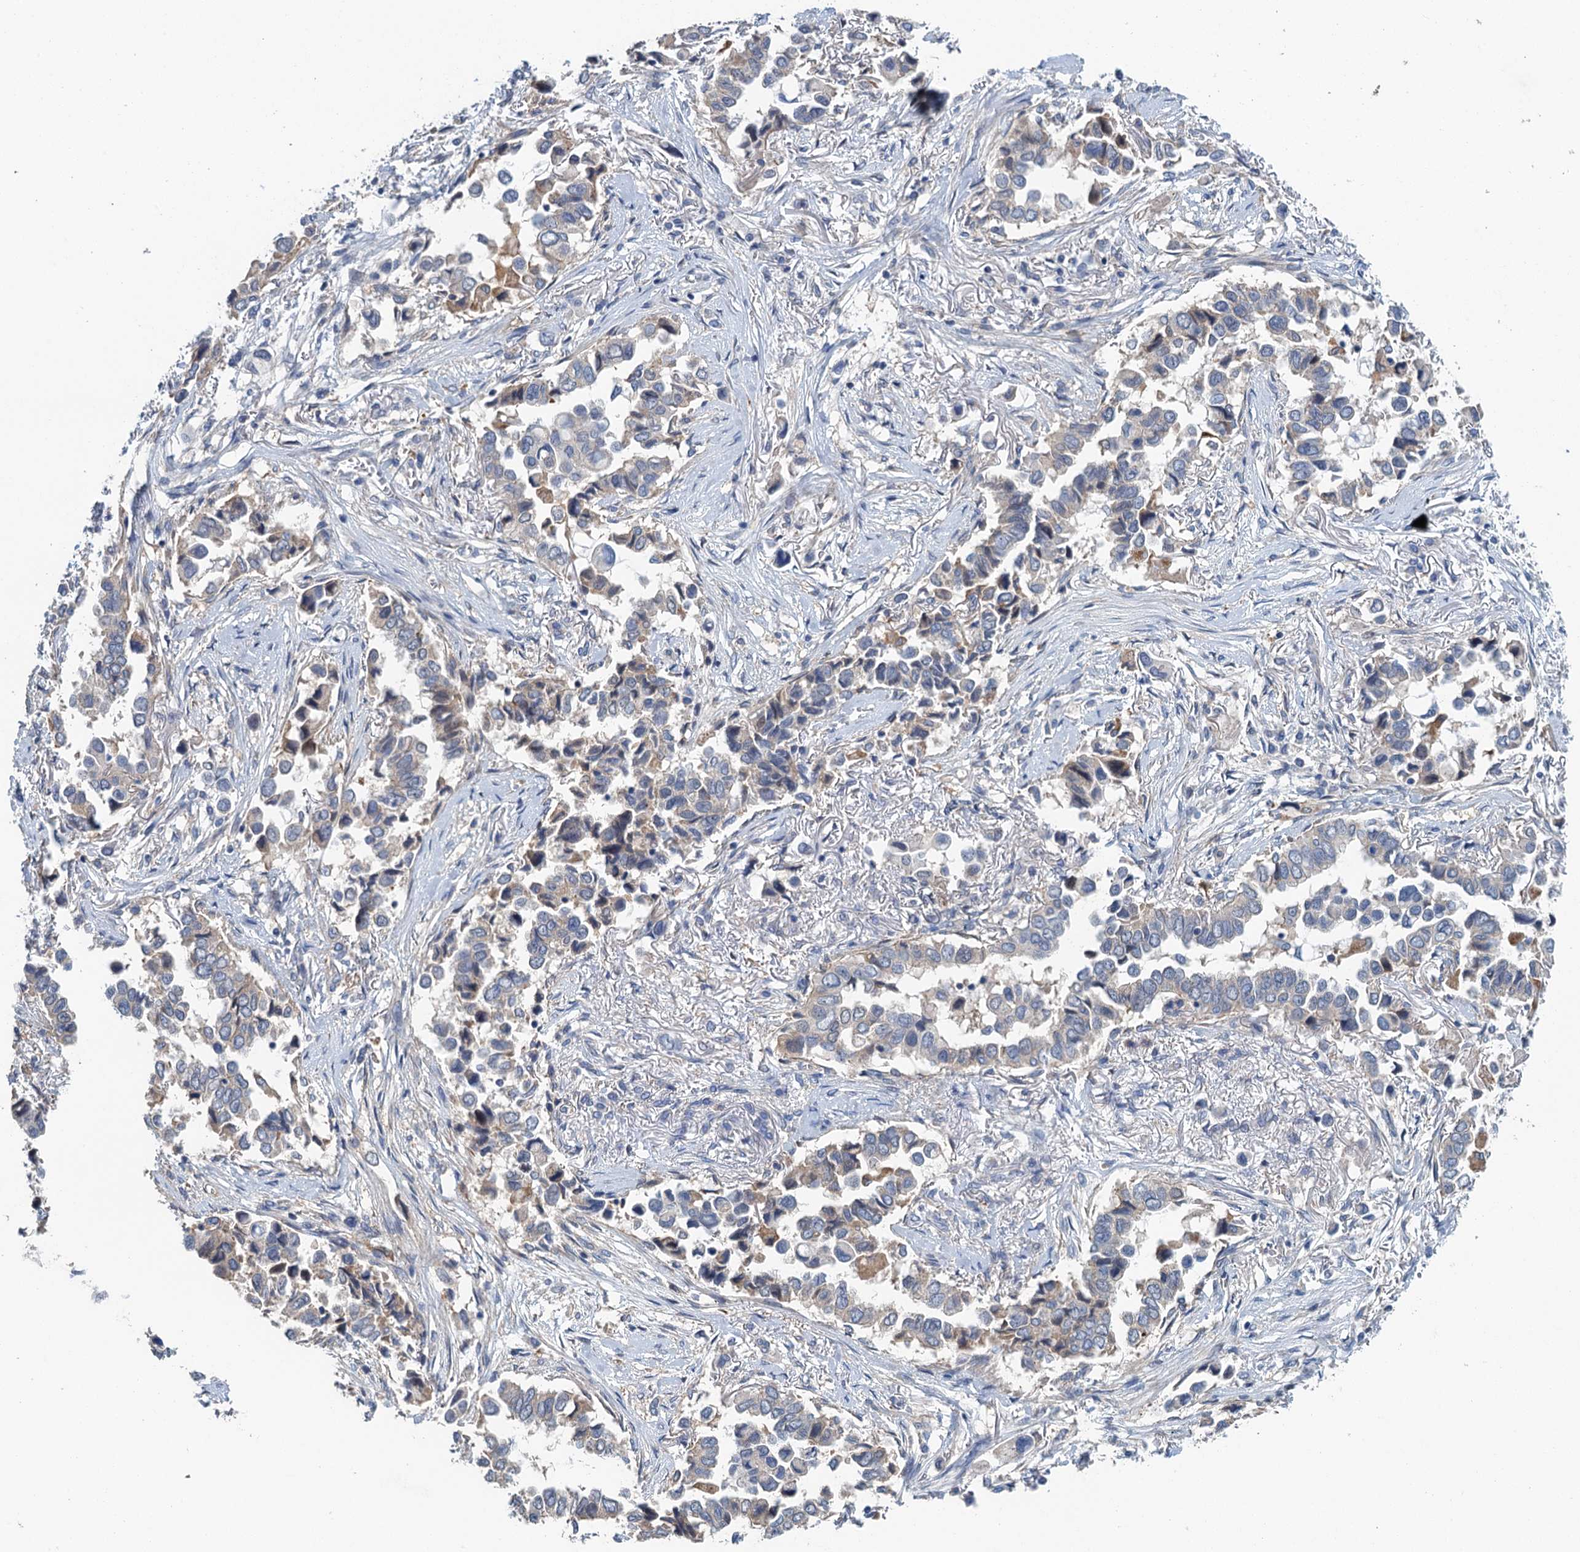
{"staining": {"intensity": "negative", "quantity": "none", "location": "none"}, "tissue": "lung cancer", "cell_type": "Tumor cells", "image_type": "cancer", "snomed": [{"axis": "morphology", "description": "Adenocarcinoma, NOS"}, {"axis": "topography", "description": "Lung"}], "caption": "Immunohistochemistry (IHC) of lung cancer reveals no staining in tumor cells.", "gene": "RSAD2", "patient": {"sex": "female", "age": 76}}